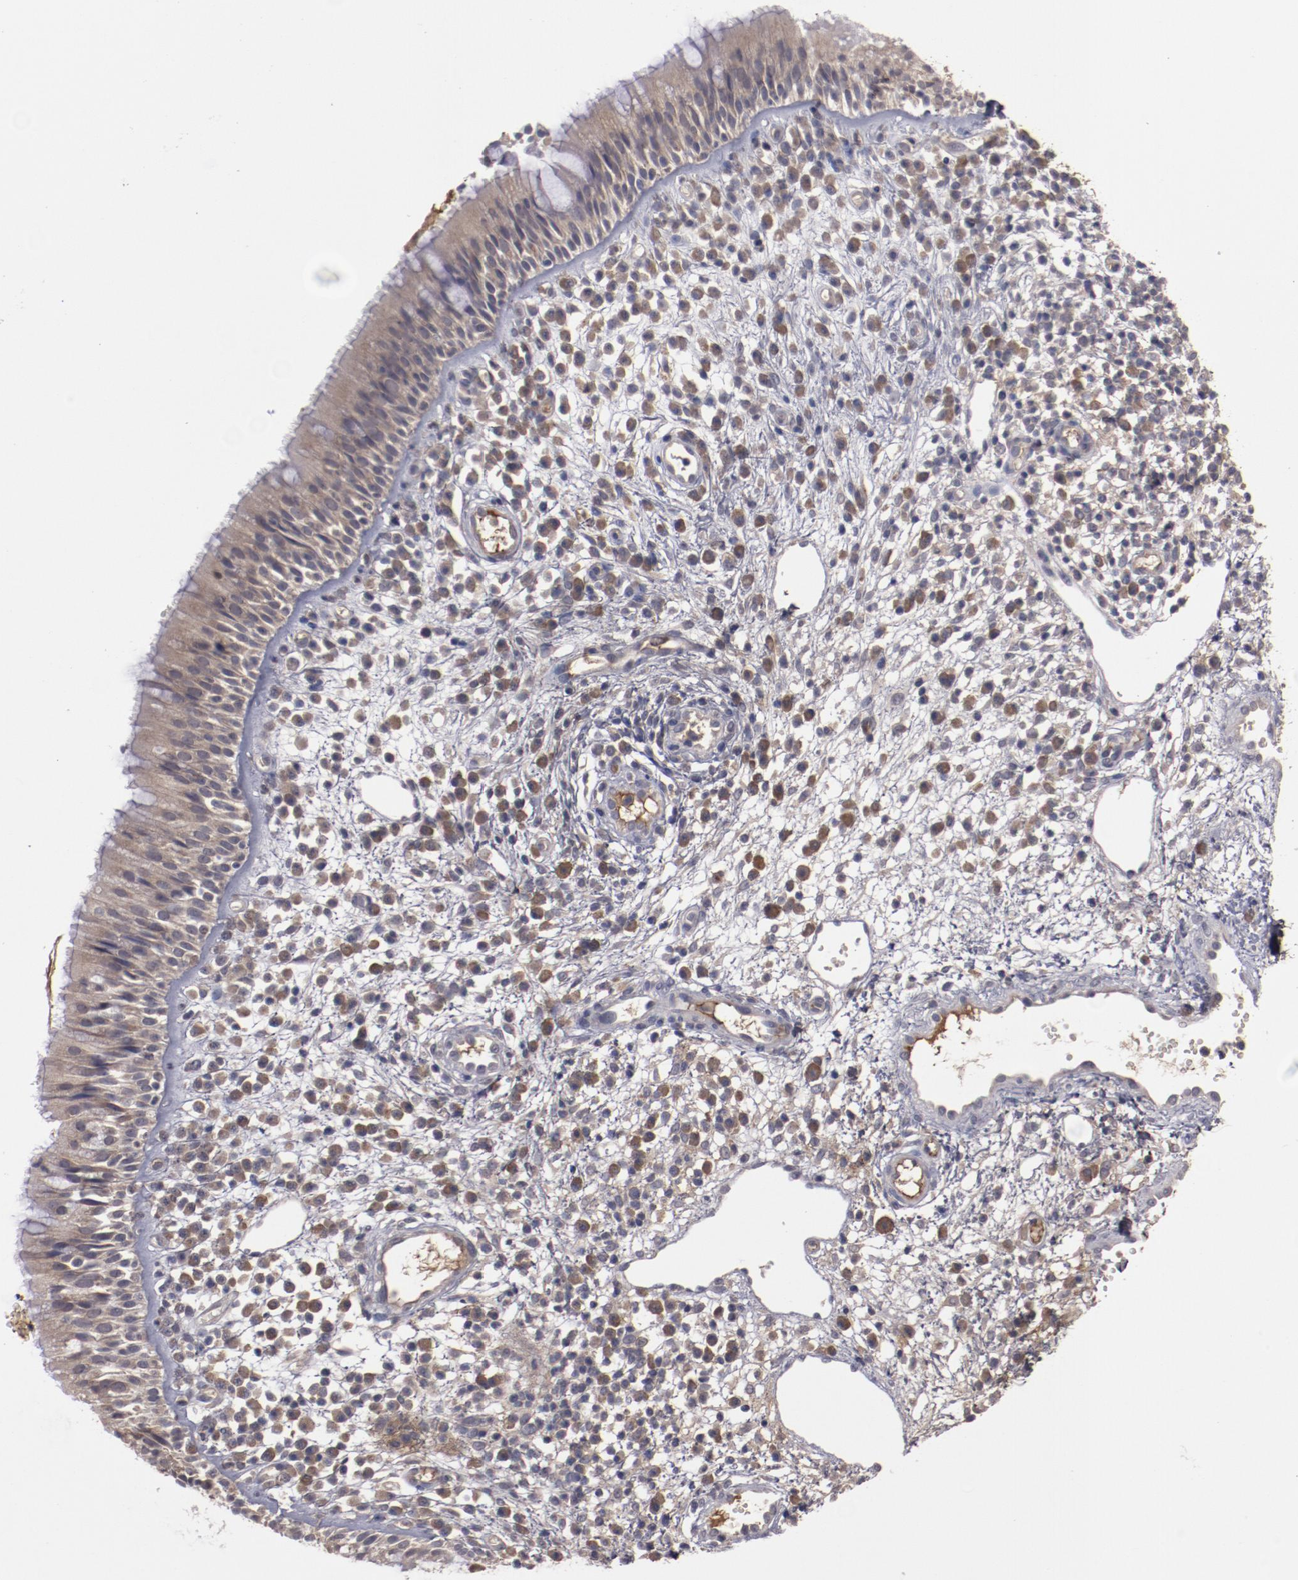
{"staining": {"intensity": "weak", "quantity": "25%-75%", "location": "cytoplasmic/membranous"}, "tissue": "nasopharynx", "cell_type": "Respiratory epithelial cells", "image_type": "normal", "snomed": [{"axis": "morphology", "description": "Normal tissue, NOS"}, {"axis": "morphology", "description": "Inflammation, NOS"}, {"axis": "morphology", "description": "Malignant melanoma, Metastatic site"}, {"axis": "topography", "description": "Nasopharynx"}], "caption": "Immunohistochemical staining of benign nasopharynx exhibits low levels of weak cytoplasmic/membranous positivity in approximately 25%-75% of respiratory epithelial cells.", "gene": "CP", "patient": {"sex": "female", "age": 55}}